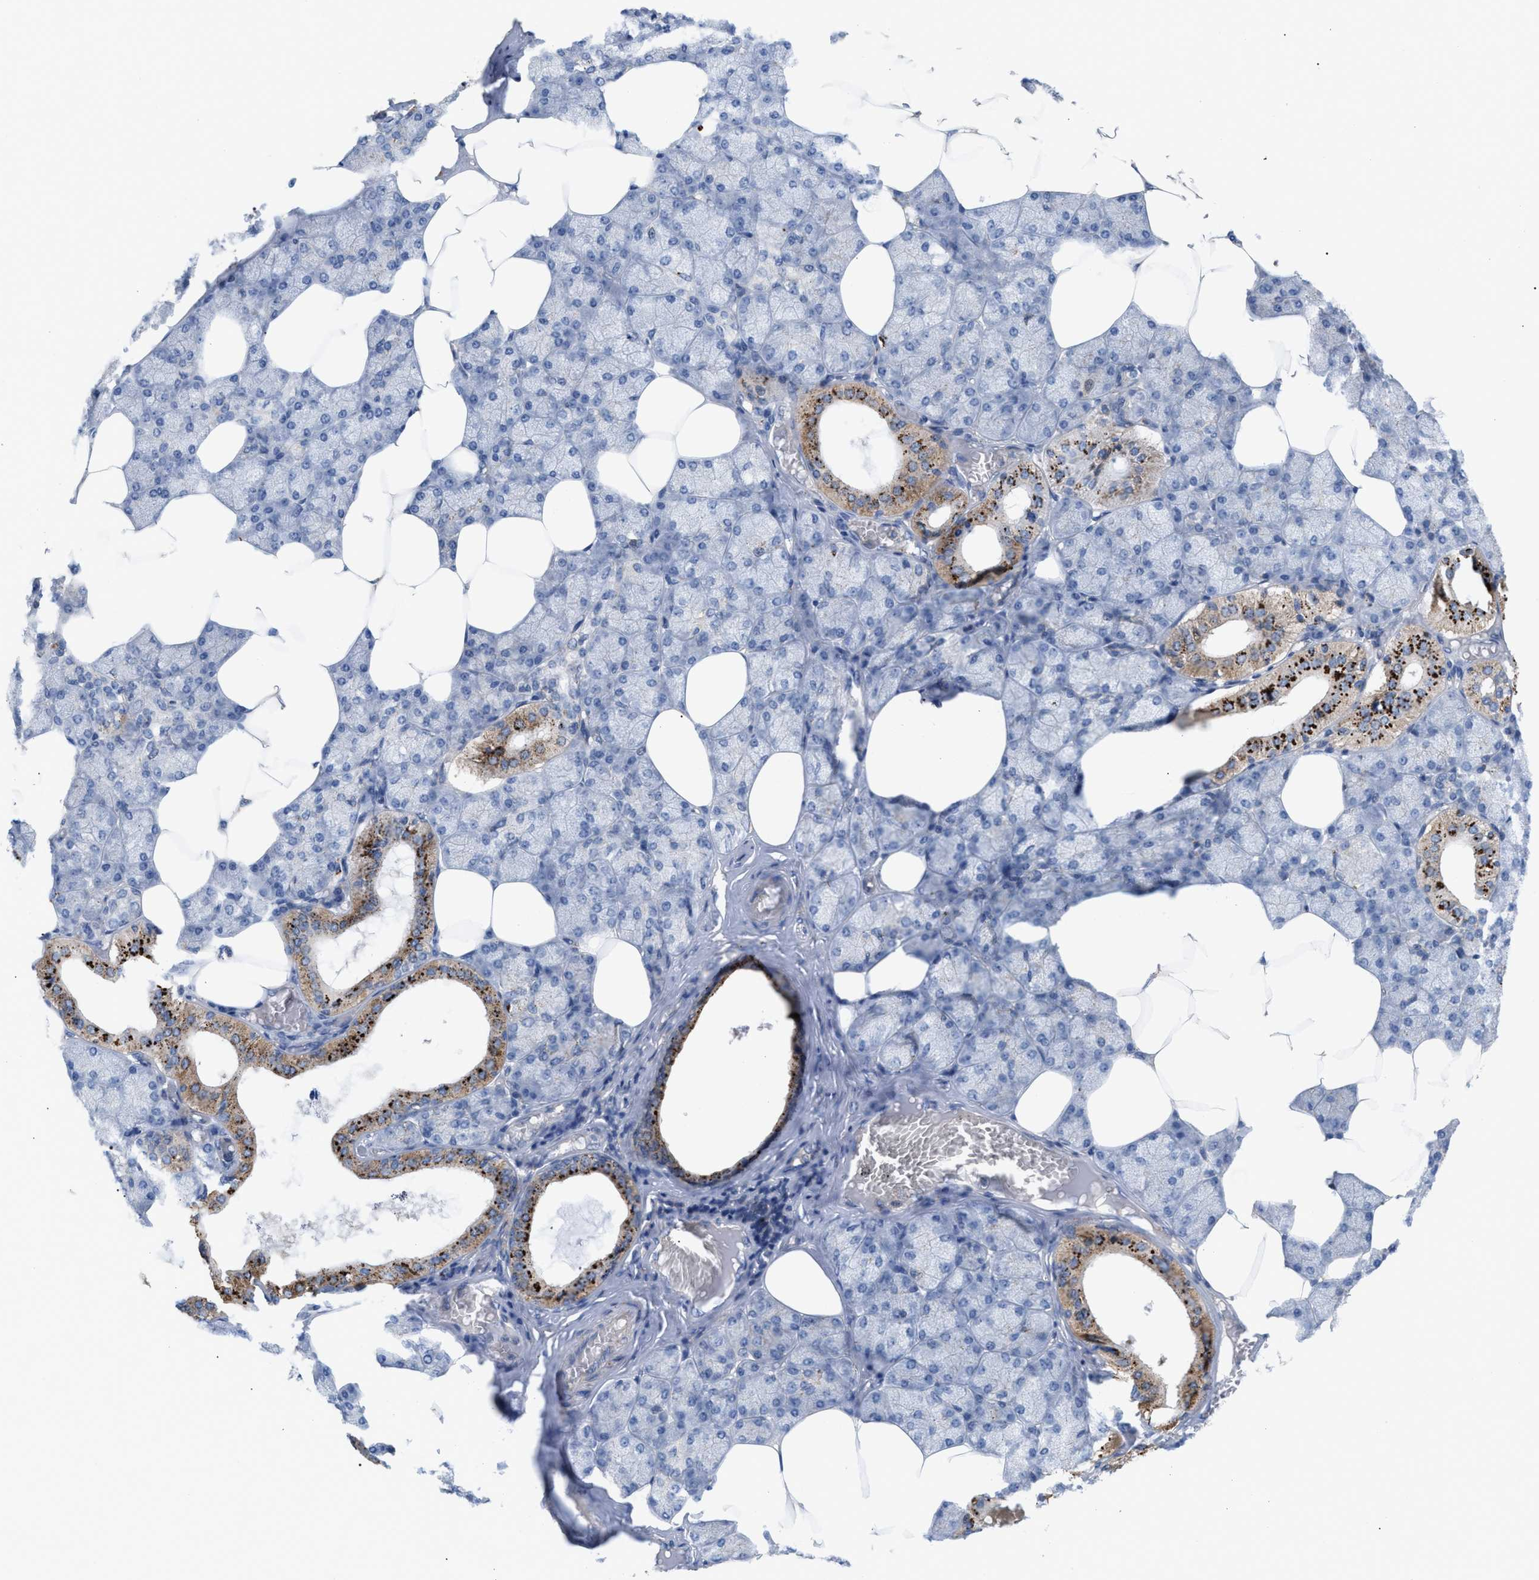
{"staining": {"intensity": "strong", "quantity": "<25%", "location": "cytoplasmic/membranous"}, "tissue": "salivary gland", "cell_type": "Glandular cells", "image_type": "normal", "snomed": [{"axis": "morphology", "description": "Normal tissue, NOS"}, {"axis": "topography", "description": "Salivary gland"}], "caption": "High-power microscopy captured an immunohistochemistry (IHC) image of unremarkable salivary gland, revealing strong cytoplasmic/membranous positivity in about <25% of glandular cells. (brown staining indicates protein expression, while blue staining denotes nuclei).", "gene": "MBTD1", "patient": {"sex": "male", "age": 62}}